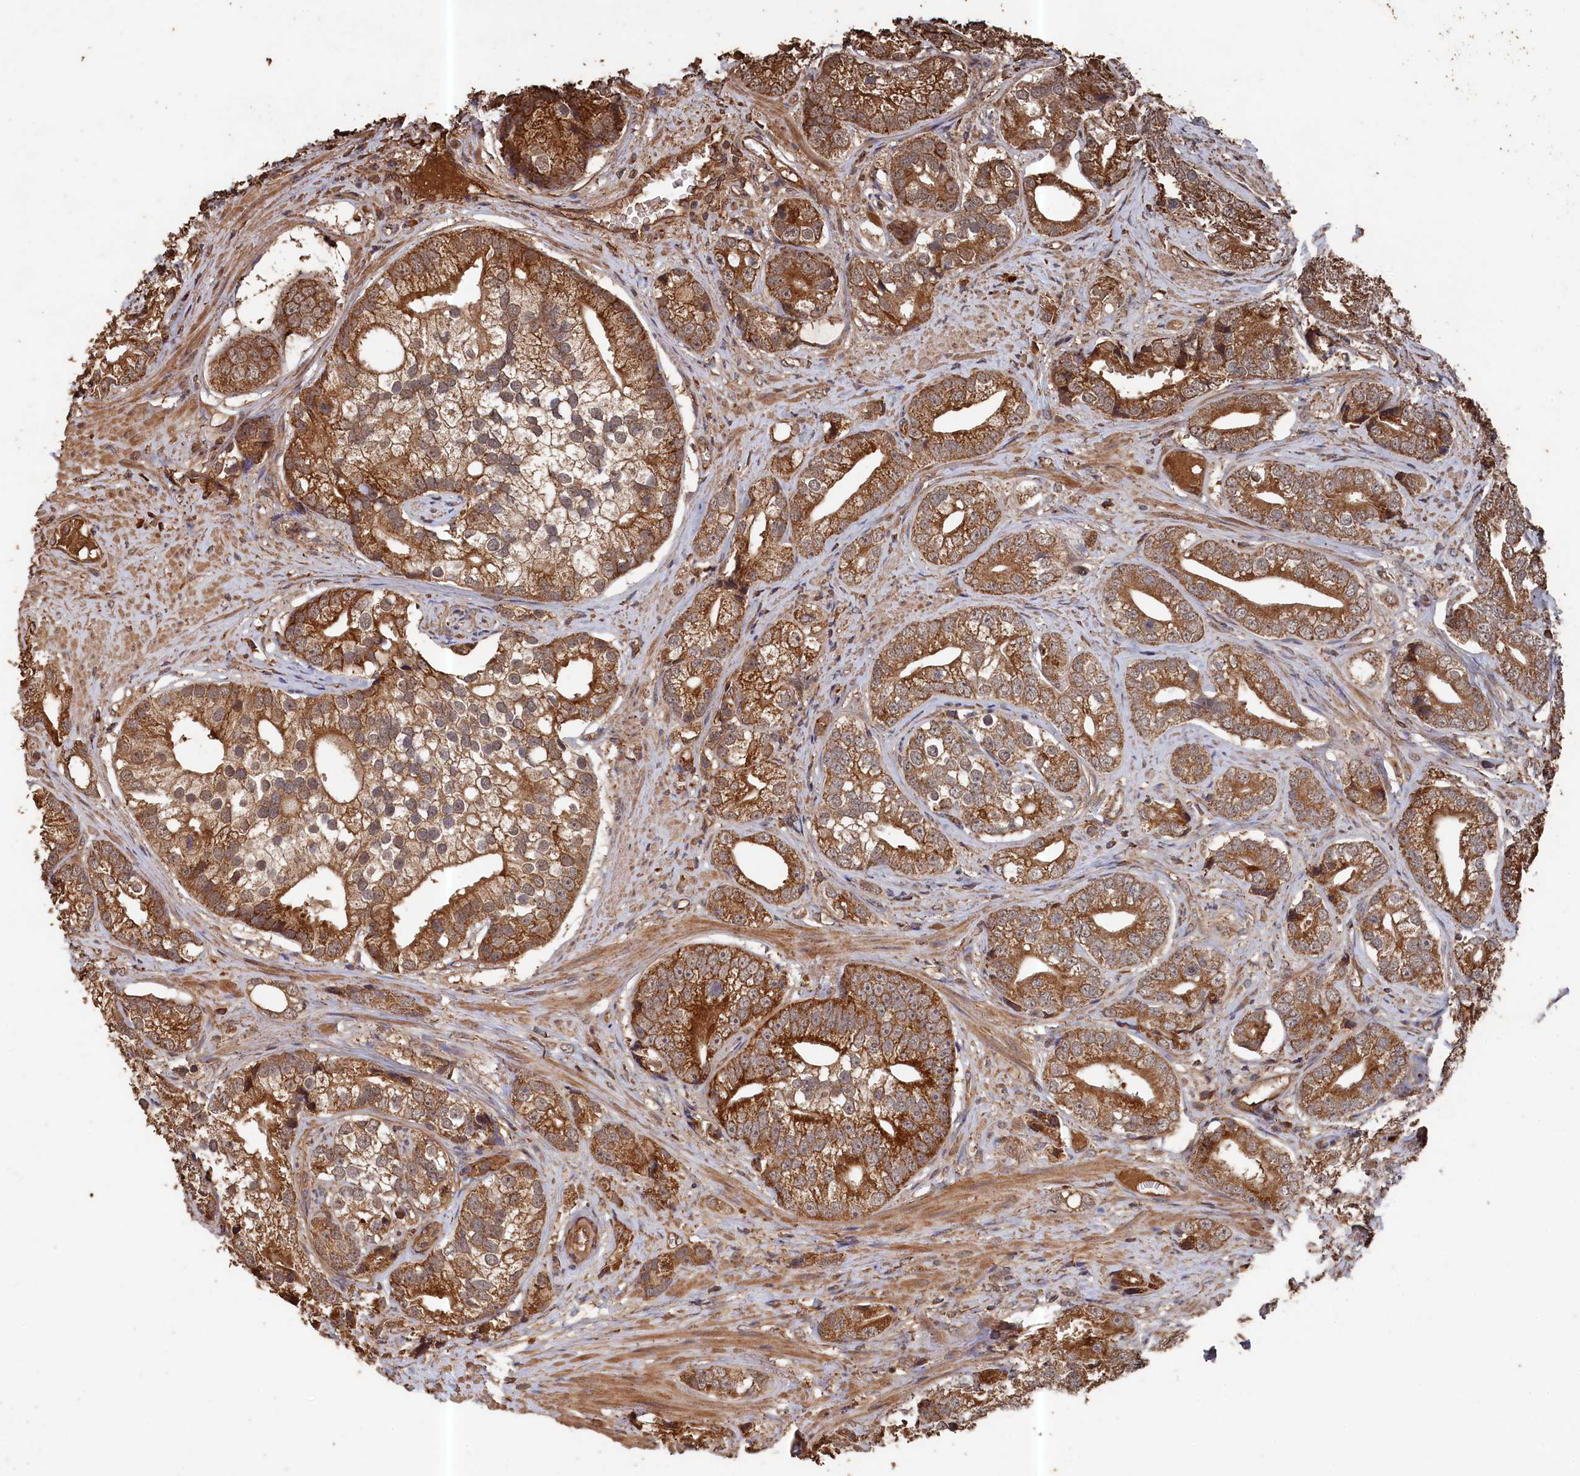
{"staining": {"intensity": "moderate", "quantity": ">75%", "location": "cytoplasmic/membranous"}, "tissue": "prostate cancer", "cell_type": "Tumor cells", "image_type": "cancer", "snomed": [{"axis": "morphology", "description": "Adenocarcinoma, High grade"}, {"axis": "topography", "description": "Prostate"}], "caption": "Tumor cells demonstrate medium levels of moderate cytoplasmic/membranous expression in approximately >75% of cells in human prostate cancer.", "gene": "SNX33", "patient": {"sex": "male", "age": 75}}